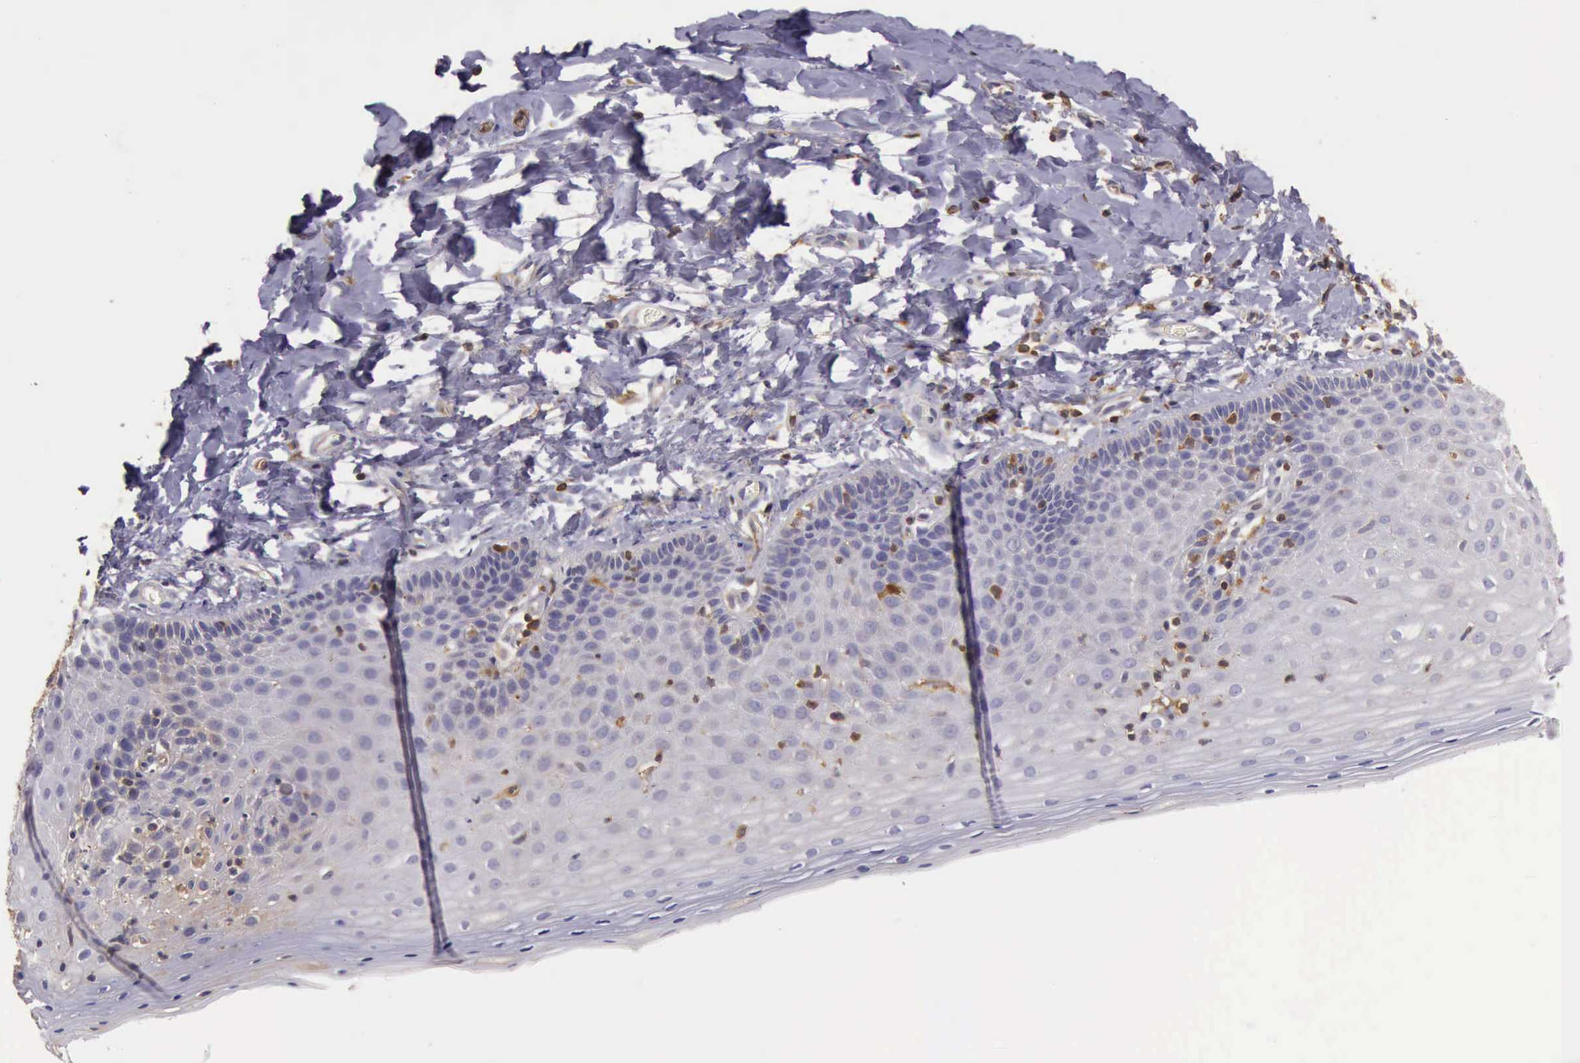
{"staining": {"intensity": "negative", "quantity": "none", "location": "none"}, "tissue": "cervix", "cell_type": "Glandular cells", "image_type": "normal", "snomed": [{"axis": "morphology", "description": "Normal tissue, NOS"}, {"axis": "topography", "description": "Cervix"}], "caption": "Glandular cells show no significant staining in benign cervix. (Stains: DAB (3,3'-diaminobenzidine) IHC with hematoxylin counter stain, Microscopy: brightfield microscopy at high magnification).", "gene": "ARHGAP4", "patient": {"sex": "female", "age": 53}}